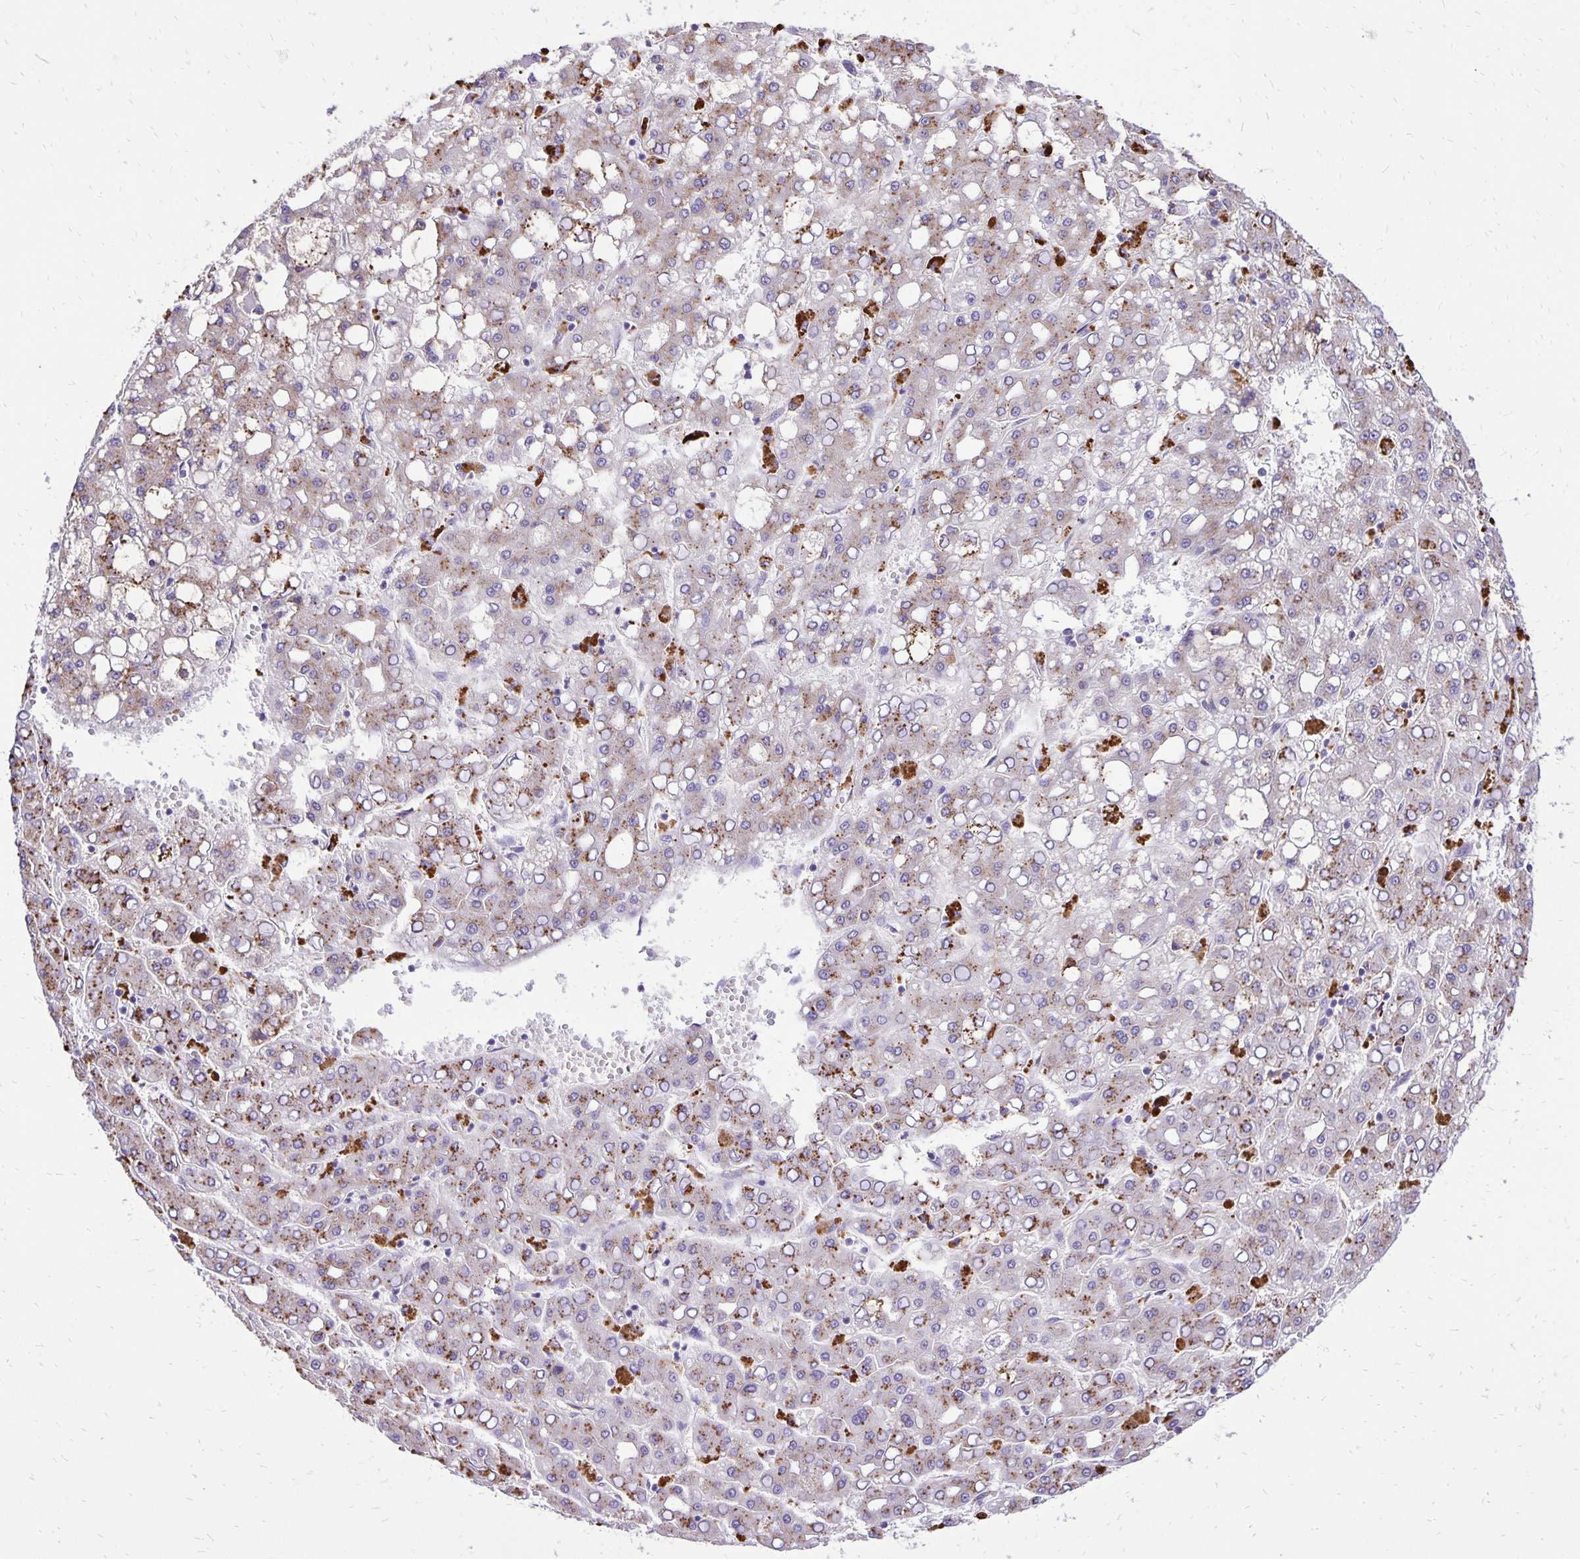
{"staining": {"intensity": "moderate", "quantity": "25%-75%", "location": "cytoplasmic/membranous"}, "tissue": "liver cancer", "cell_type": "Tumor cells", "image_type": "cancer", "snomed": [{"axis": "morphology", "description": "Carcinoma, Hepatocellular, NOS"}, {"axis": "topography", "description": "Liver"}], "caption": "DAB (3,3'-diaminobenzidine) immunohistochemical staining of human liver cancer (hepatocellular carcinoma) demonstrates moderate cytoplasmic/membranous protein positivity in about 25%-75% of tumor cells.", "gene": "EIF5A", "patient": {"sex": "male", "age": 65}}